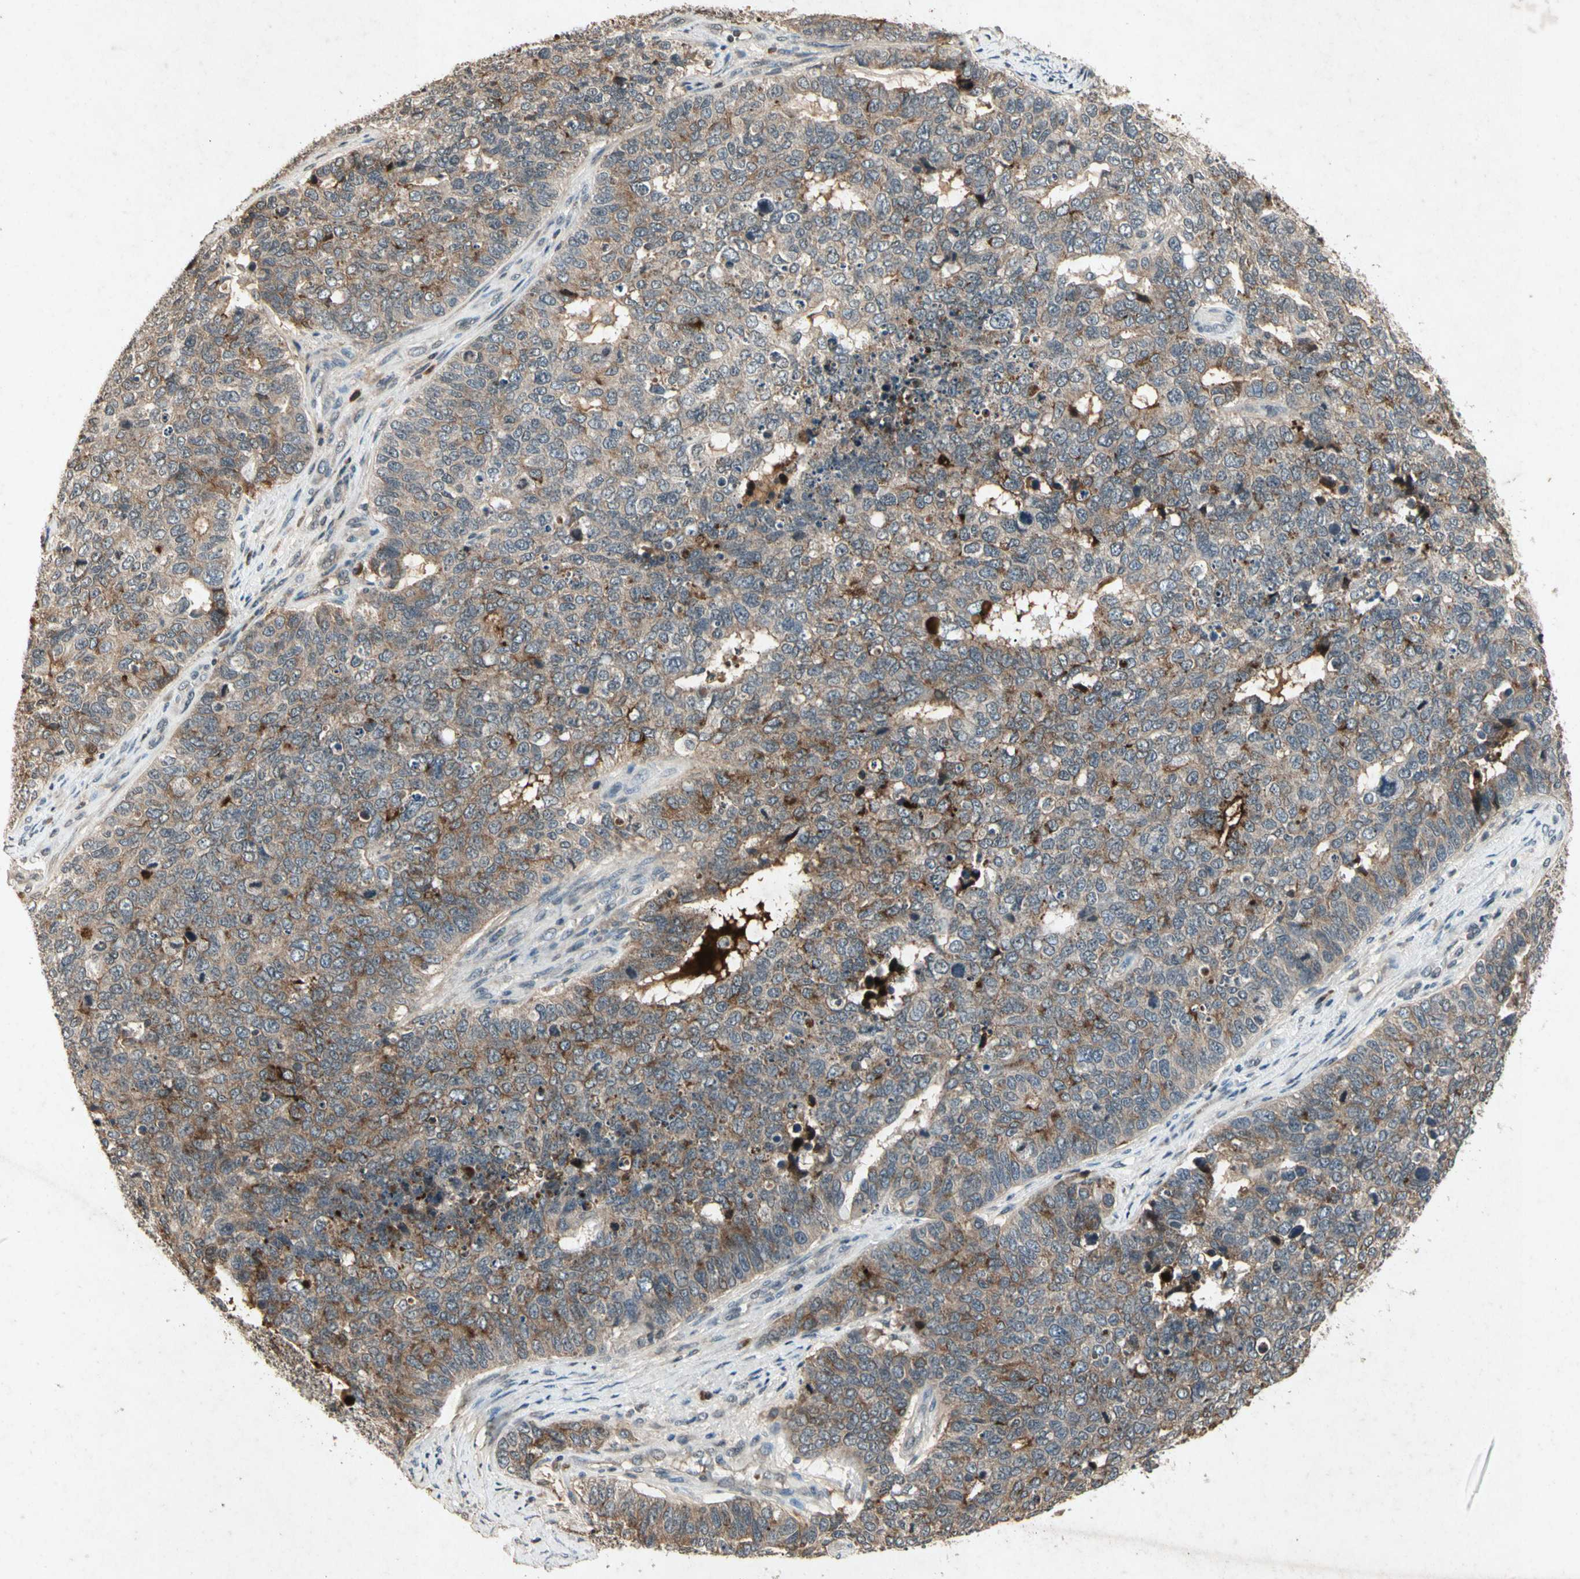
{"staining": {"intensity": "moderate", "quantity": ">75%", "location": "cytoplasmic/membranous"}, "tissue": "cervical cancer", "cell_type": "Tumor cells", "image_type": "cancer", "snomed": [{"axis": "morphology", "description": "Squamous cell carcinoma, NOS"}, {"axis": "topography", "description": "Cervix"}], "caption": "Immunohistochemical staining of squamous cell carcinoma (cervical) demonstrates medium levels of moderate cytoplasmic/membranous protein staining in about >75% of tumor cells.", "gene": "CP", "patient": {"sex": "female", "age": 63}}